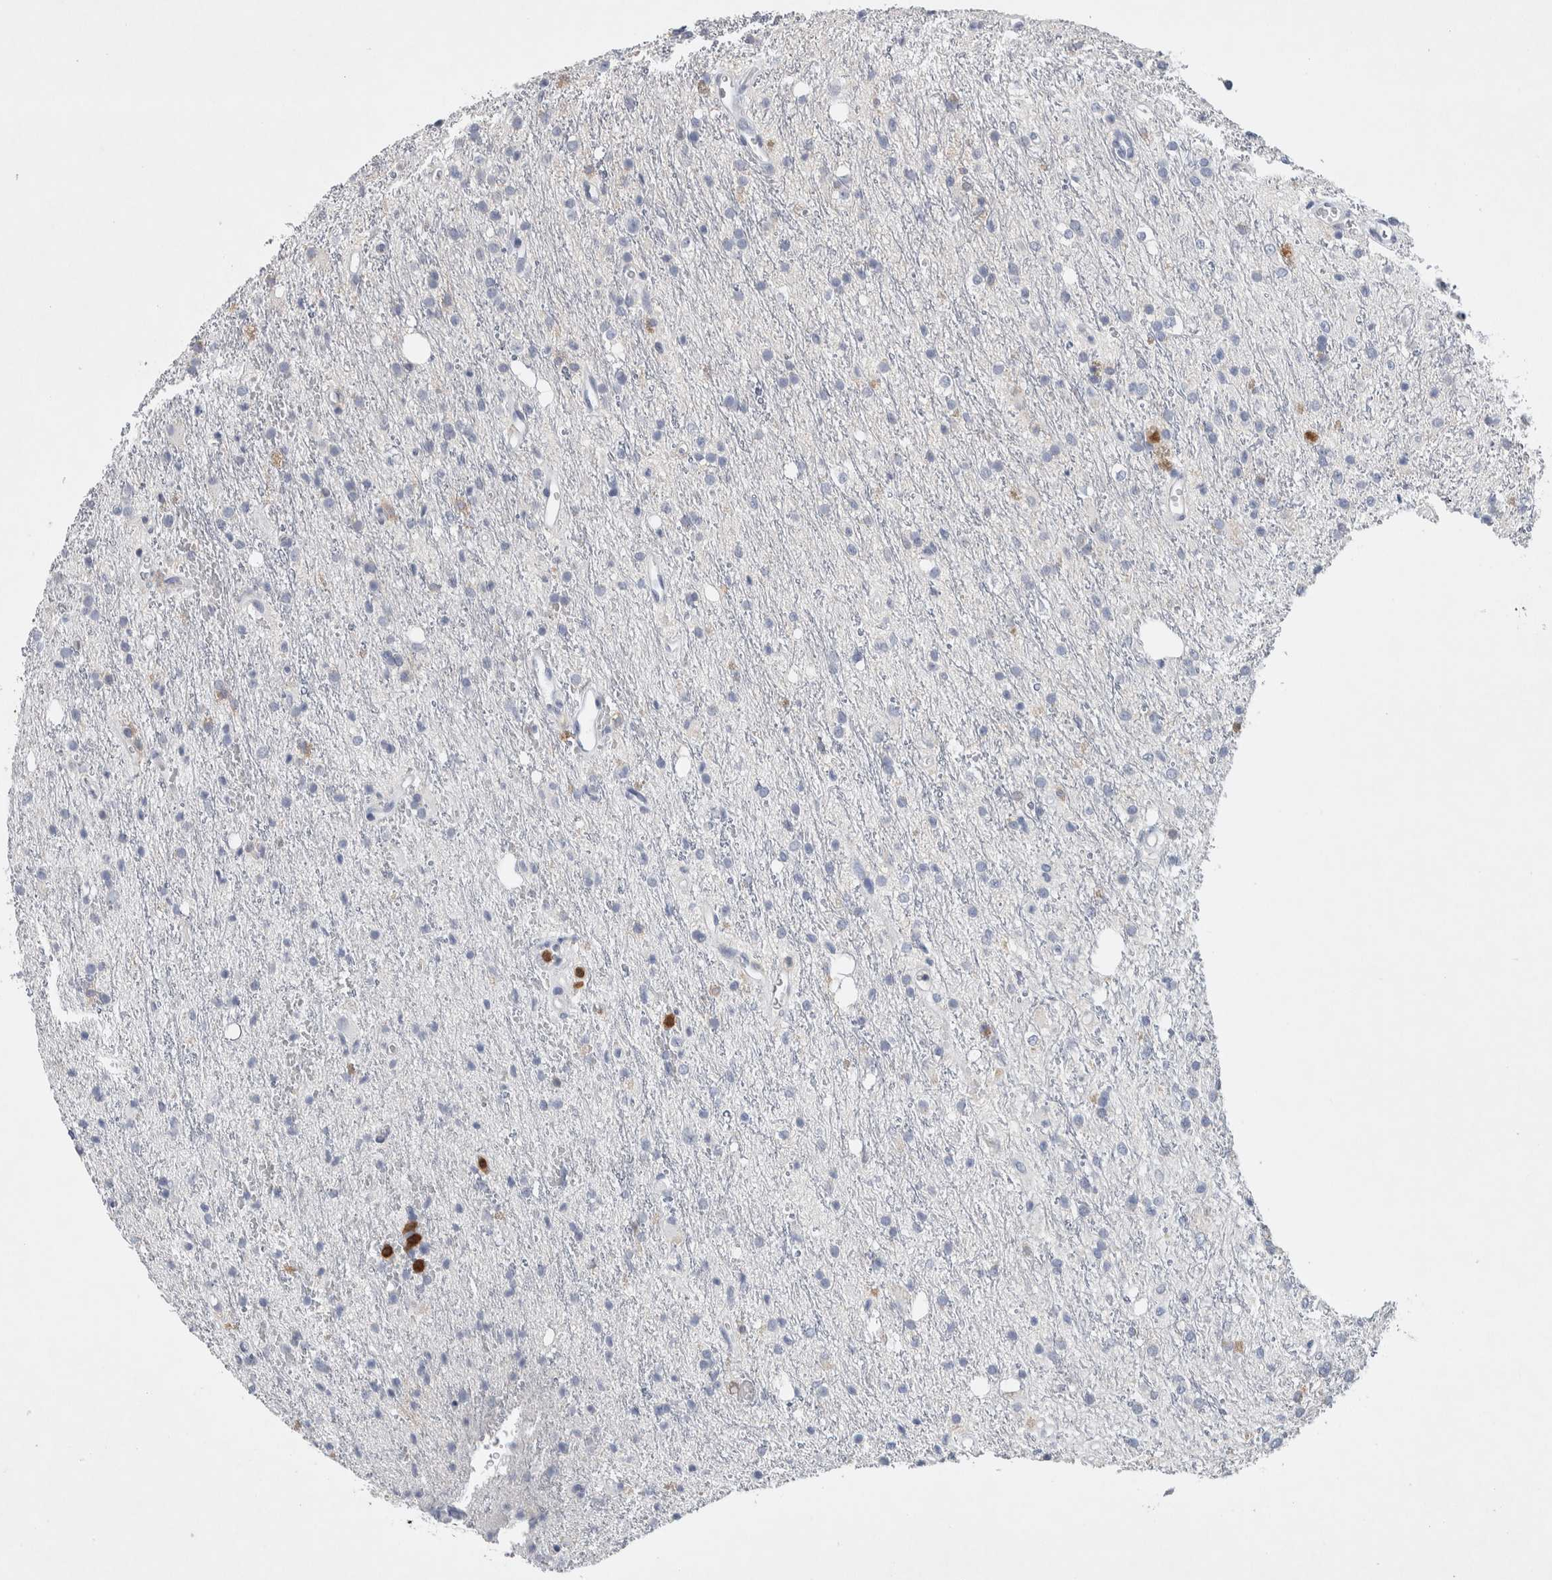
{"staining": {"intensity": "negative", "quantity": "none", "location": "none"}, "tissue": "glioma", "cell_type": "Tumor cells", "image_type": "cancer", "snomed": [{"axis": "morphology", "description": "Glioma, malignant, High grade"}, {"axis": "topography", "description": "Brain"}], "caption": "This is an immunohistochemistry photomicrograph of glioma. There is no staining in tumor cells.", "gene": "NCF2", "patient": {"sex": "male", "age": 47}}